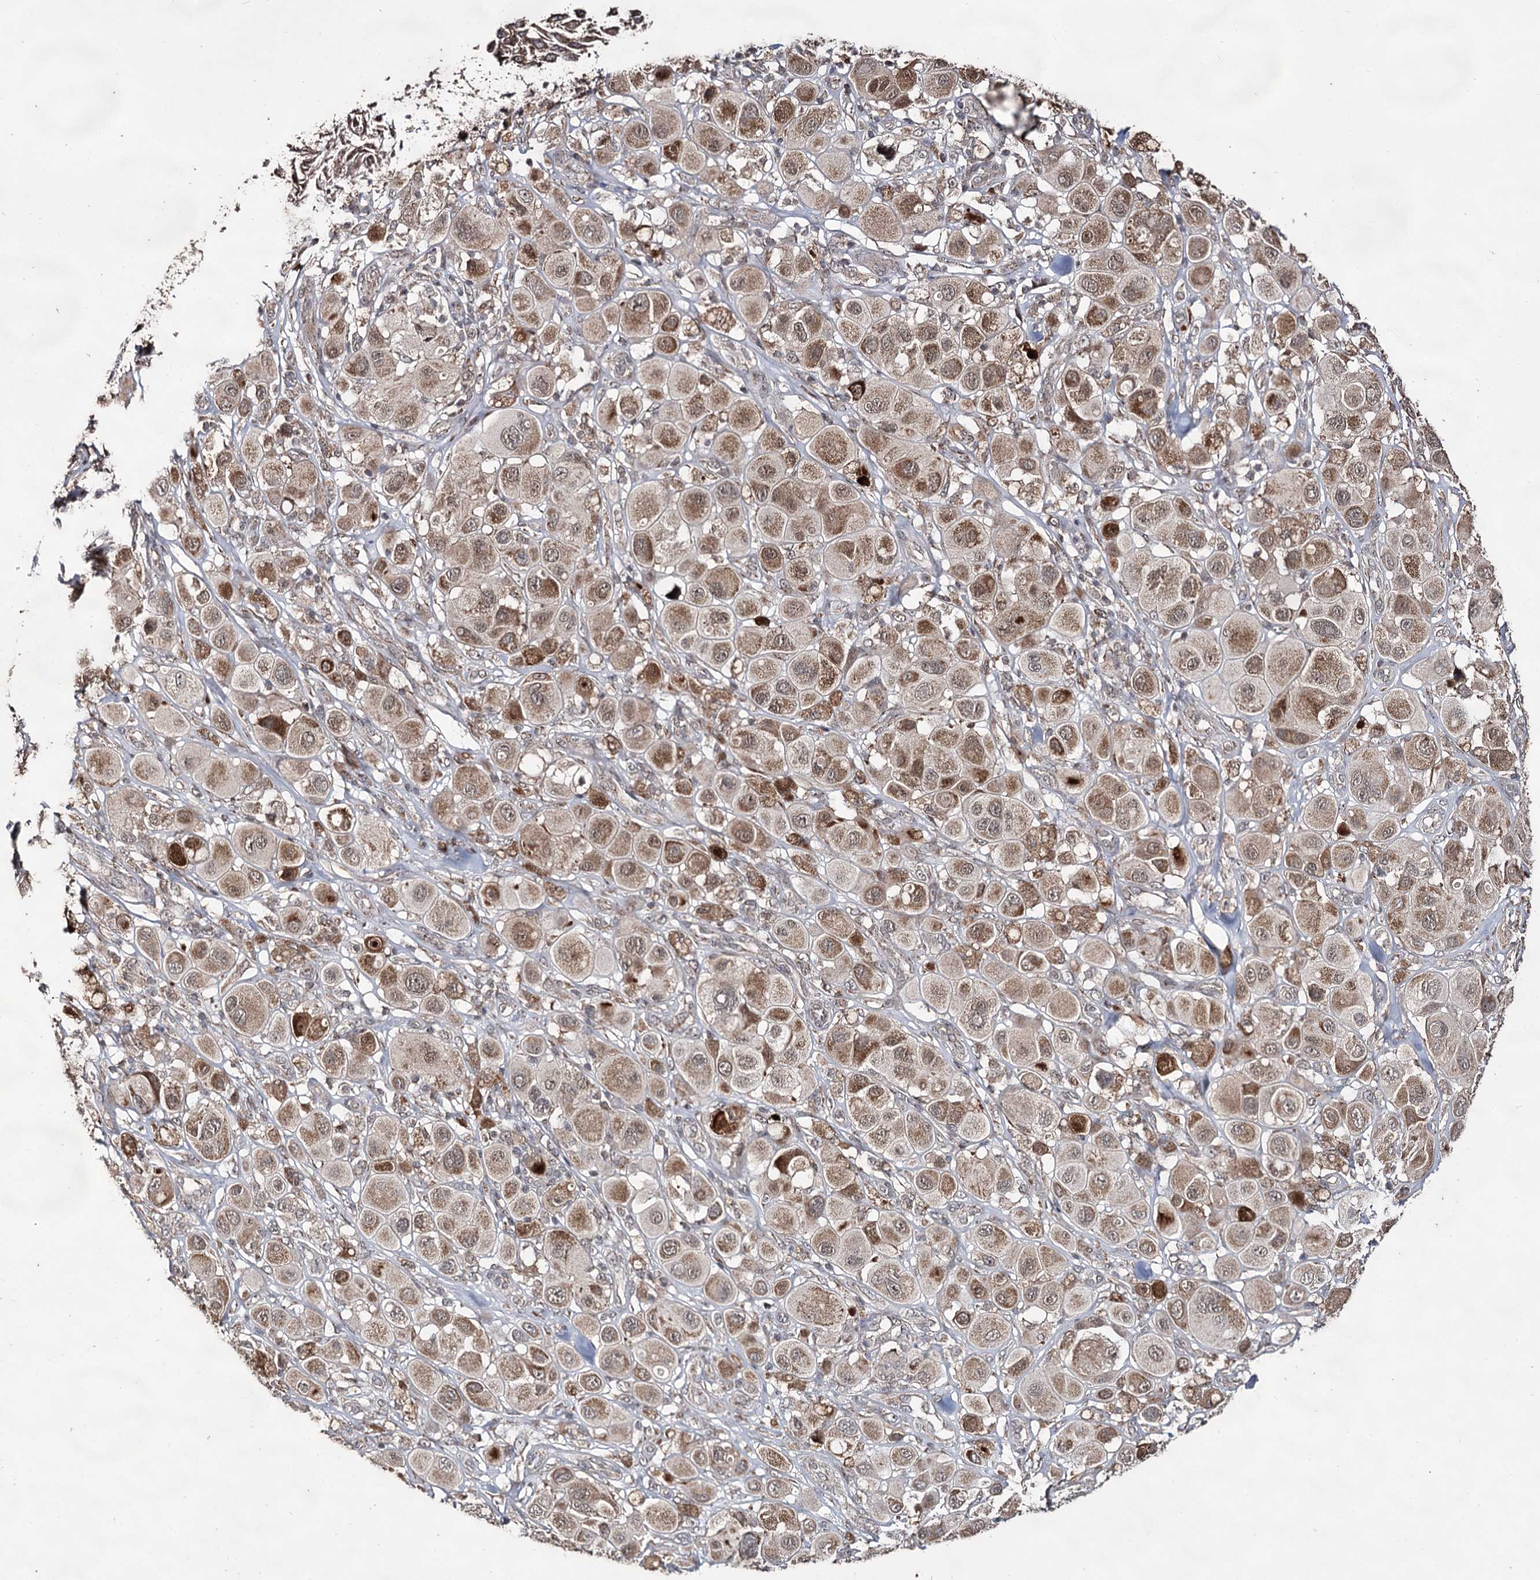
{"staining": {"intensity": "moderate", "quantity": ">75%", "location": "cytoplasmic/membranous"}, "tissue": "melanoma", "cell_type": "Tumor cells", "image_type": "cancer", "snomed": [{"axis": "morphology", "description": "Malignant melanoma, Metastatic site"}, {"axis": "topography", "description": "Skin"}], "caption": "The immunohistochemical stain shows moderate cytoplasmic/membranous positivity in tumor cells of malignant melanoma (metastatic site) tissue.", "gene": "ACTR6", "patient": {"sex": "male", "age": 41}}